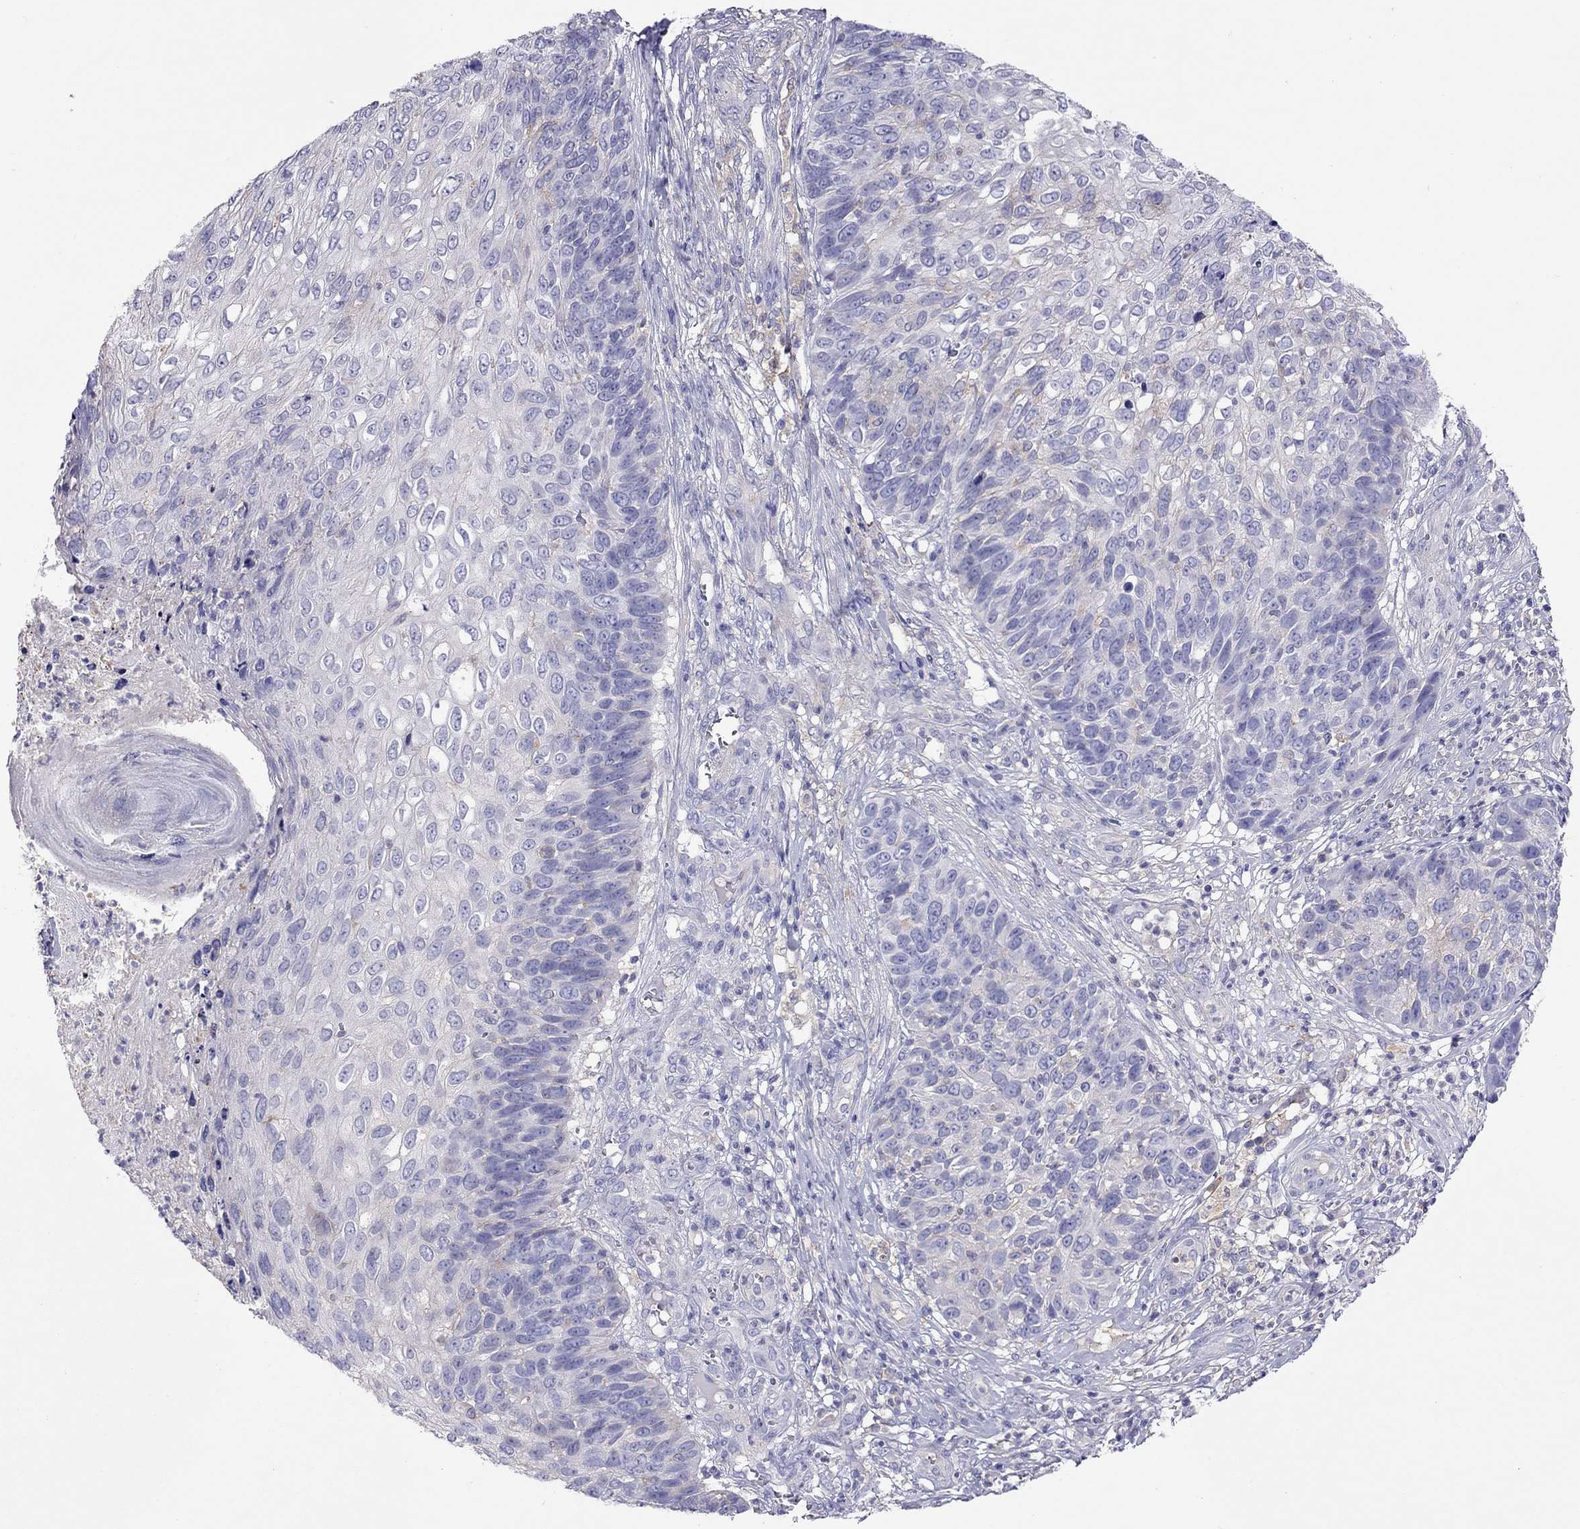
{"staining": {"intensity": "negative", "quantity": "none", "location": "none"}, "tissue": "skin cancer", "cell_type": "Tumor cells", "image_type": "cancer", "snomed": [{"axis": "morphology", "description": "Squamous cell carcinoma, NOS"}, {"axis": "topography", "description": "Skin"}], "caption": "This is an IHC photomicrograph of human squamous cell carcinoma (skin). There is no positivity in tumor cells.", "gene": "ALOX15B", "patient": {"sex": "male", "age": 92}}